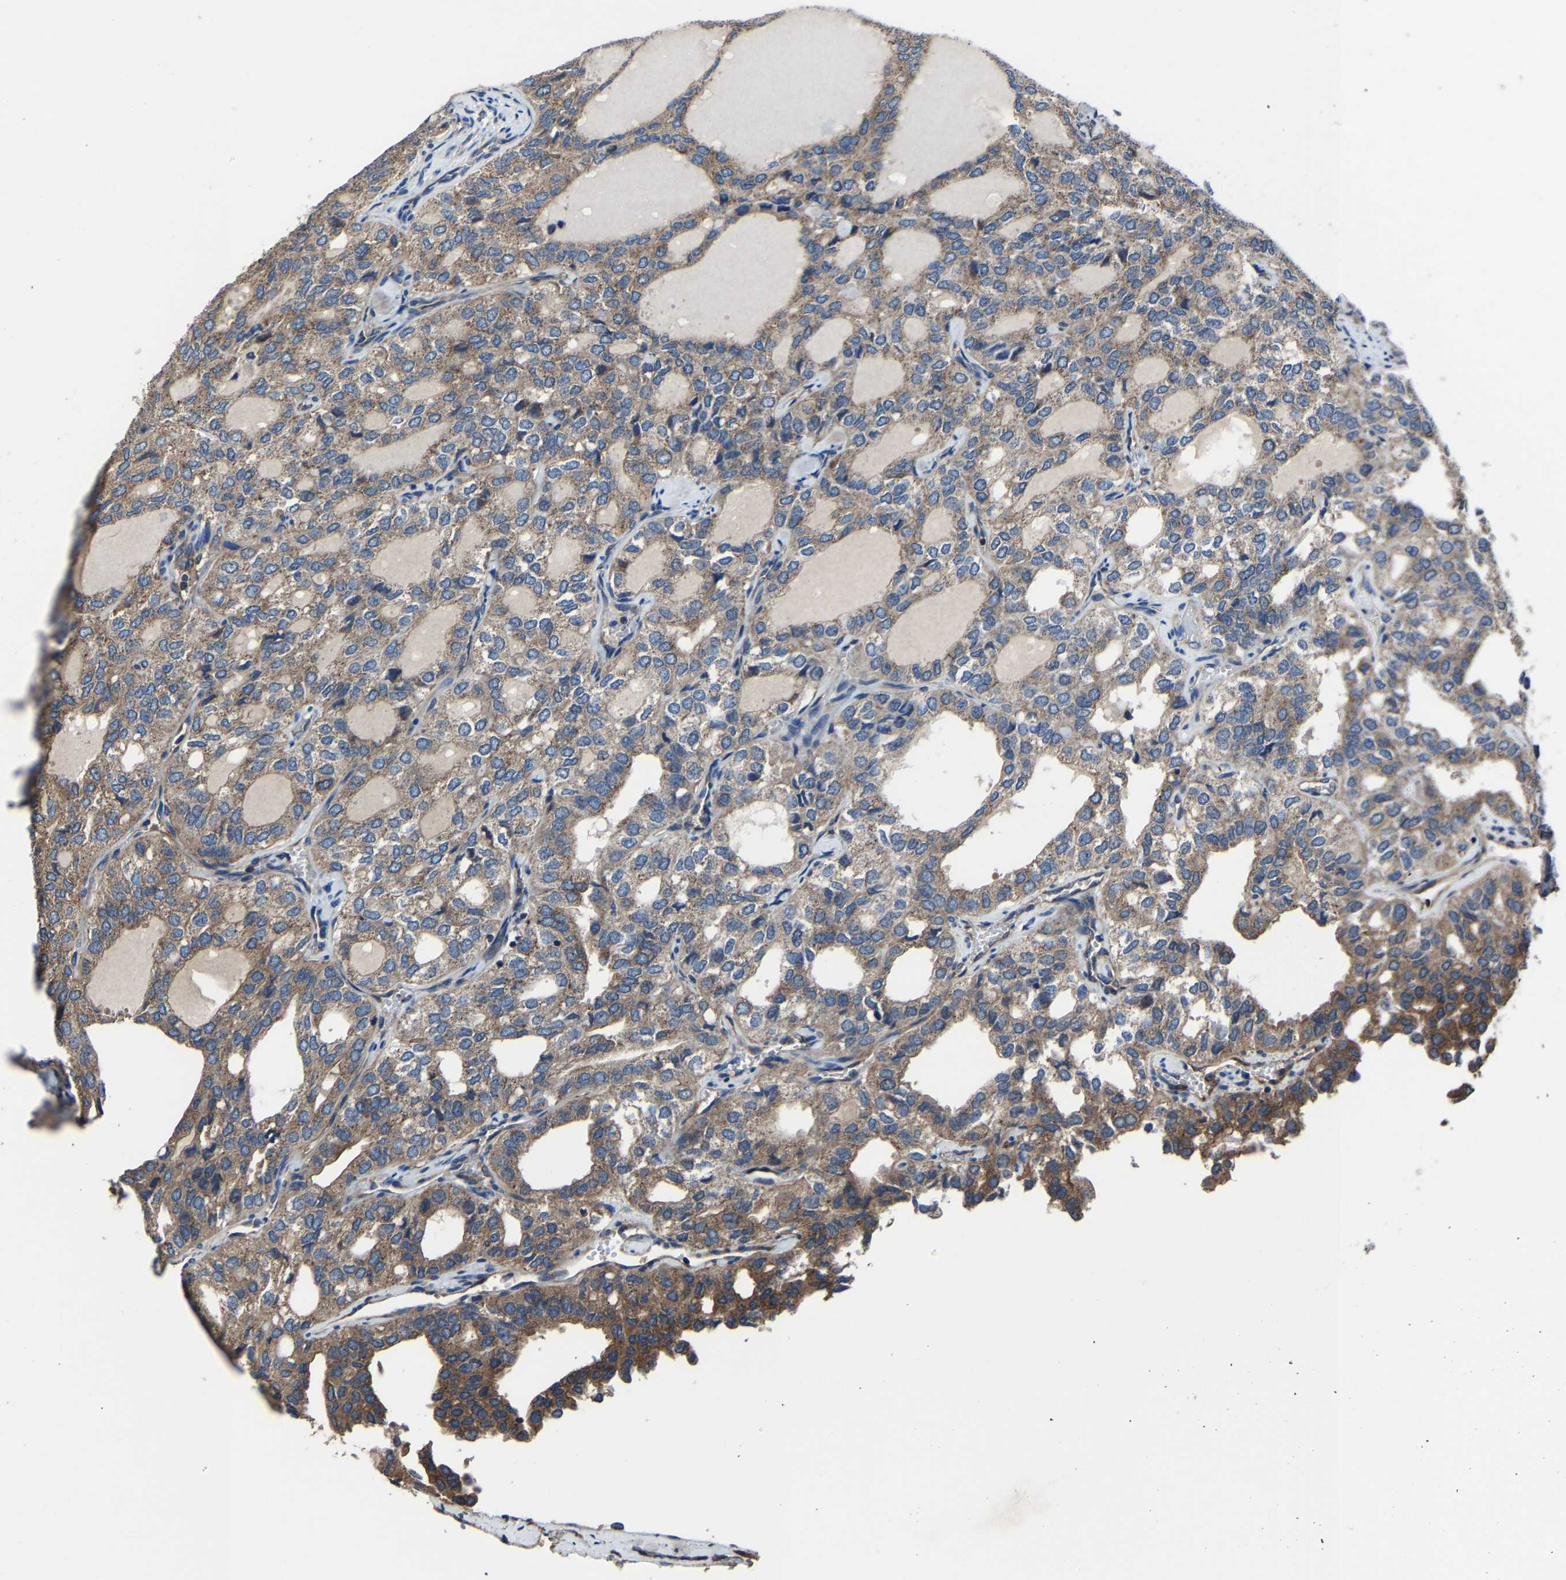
{"staining": {"intensity": "moderate", "quantity": "25%-75%", "location": "cytoplasmic/membranous"}, "tissue": "thyroid cancer", "cell_type": "Tumor cells", "image_type": "cancer", "snomed": [{"axis": "morphology", "description": "Follicular adenoma carcinoma, NOS"}, {"axis": "topography", "description": "Thyroid gland"}], "caption": "Immunohistochemical staining of human thyroid cancer shows moderate cytoplasmic/membranous protein expression in about 25%-75% of tumor cells.", "gene": "KIAA1958", "patient": {"sex": "male", "age": 75}}